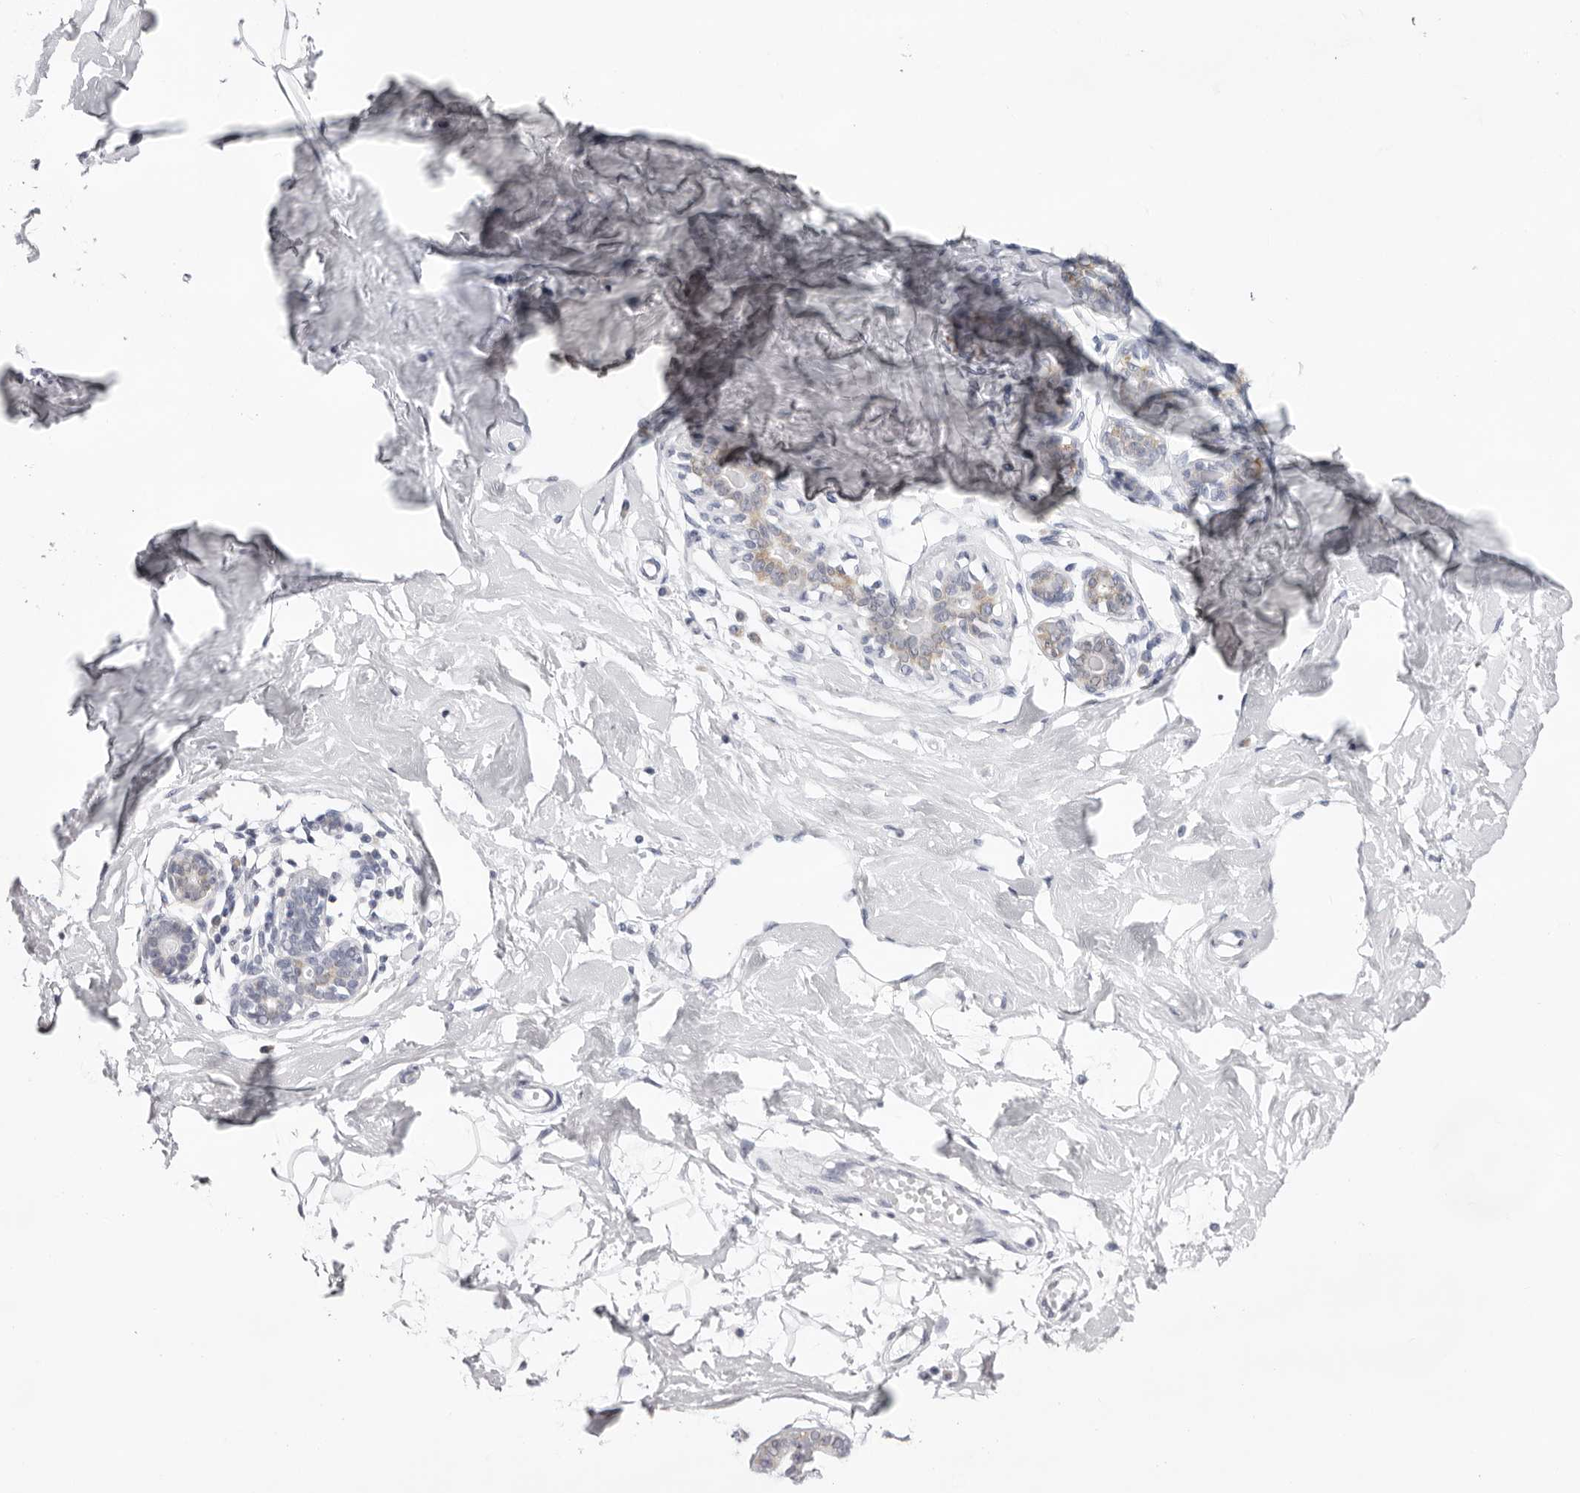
{"staining": {"intensity": "negative", "quantity": "none", "location": "none"}, "tissue": "breast", "cell_type": "Adipocytes", "image_type": "normal", "snomed": [{"axis": "morphology", "description": "Normal tissue, NOS"}, {"axis": "morphology", "description": "Adenoma, NOS"}, {"axis": "topography", "description": "Breast"}], "caption": "Adipocytes show no significant protein expression in normal breast. Brightfield microscopy of immunohistochemistry stained with DAB (brown) and hematoxylin (blue), captured at high magnification.", "gene": "SMIM2", "patient": {"sex": "female", "age": 23}}